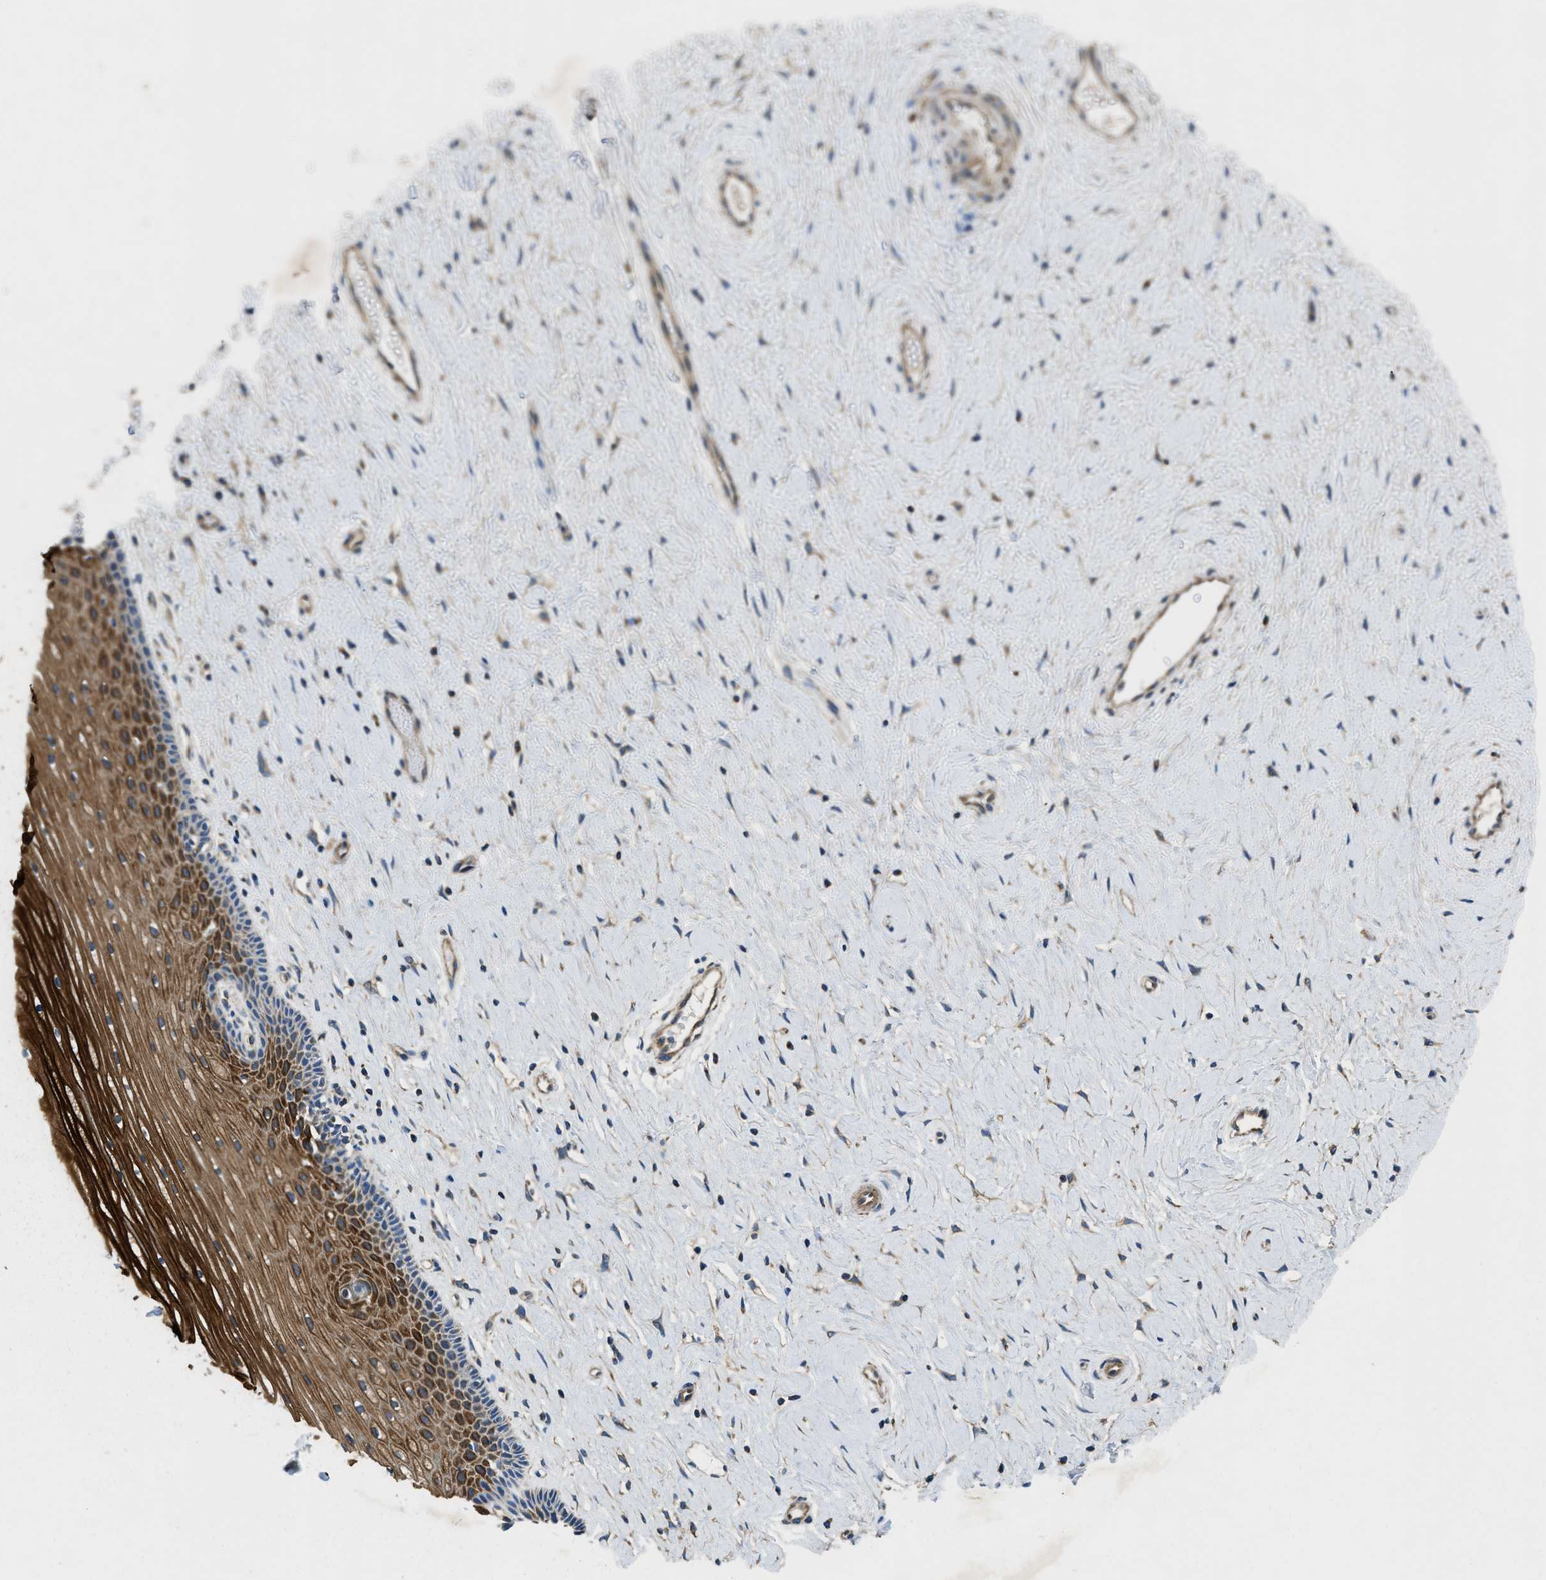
{"staining": {"intensity": "weak", "quantity": ">75%", "location": "cytoplasmic/membranous"}, "tissue": "cervix", "cell_type": "Glandular cells", "image_type": "normal", "snomed": [{"axis": "morphology", "description": "Normal tissue, NOS"}, {"axis": "topography", "description": "Cervix"}], "caption": "Protein expression analysis of unremarkable cervix demonstrates weak cytoplasmic/membranous staining in about >75% of glandular cells.", "gene": "STK33", "patient": {"sex": "female", "age": 39}}